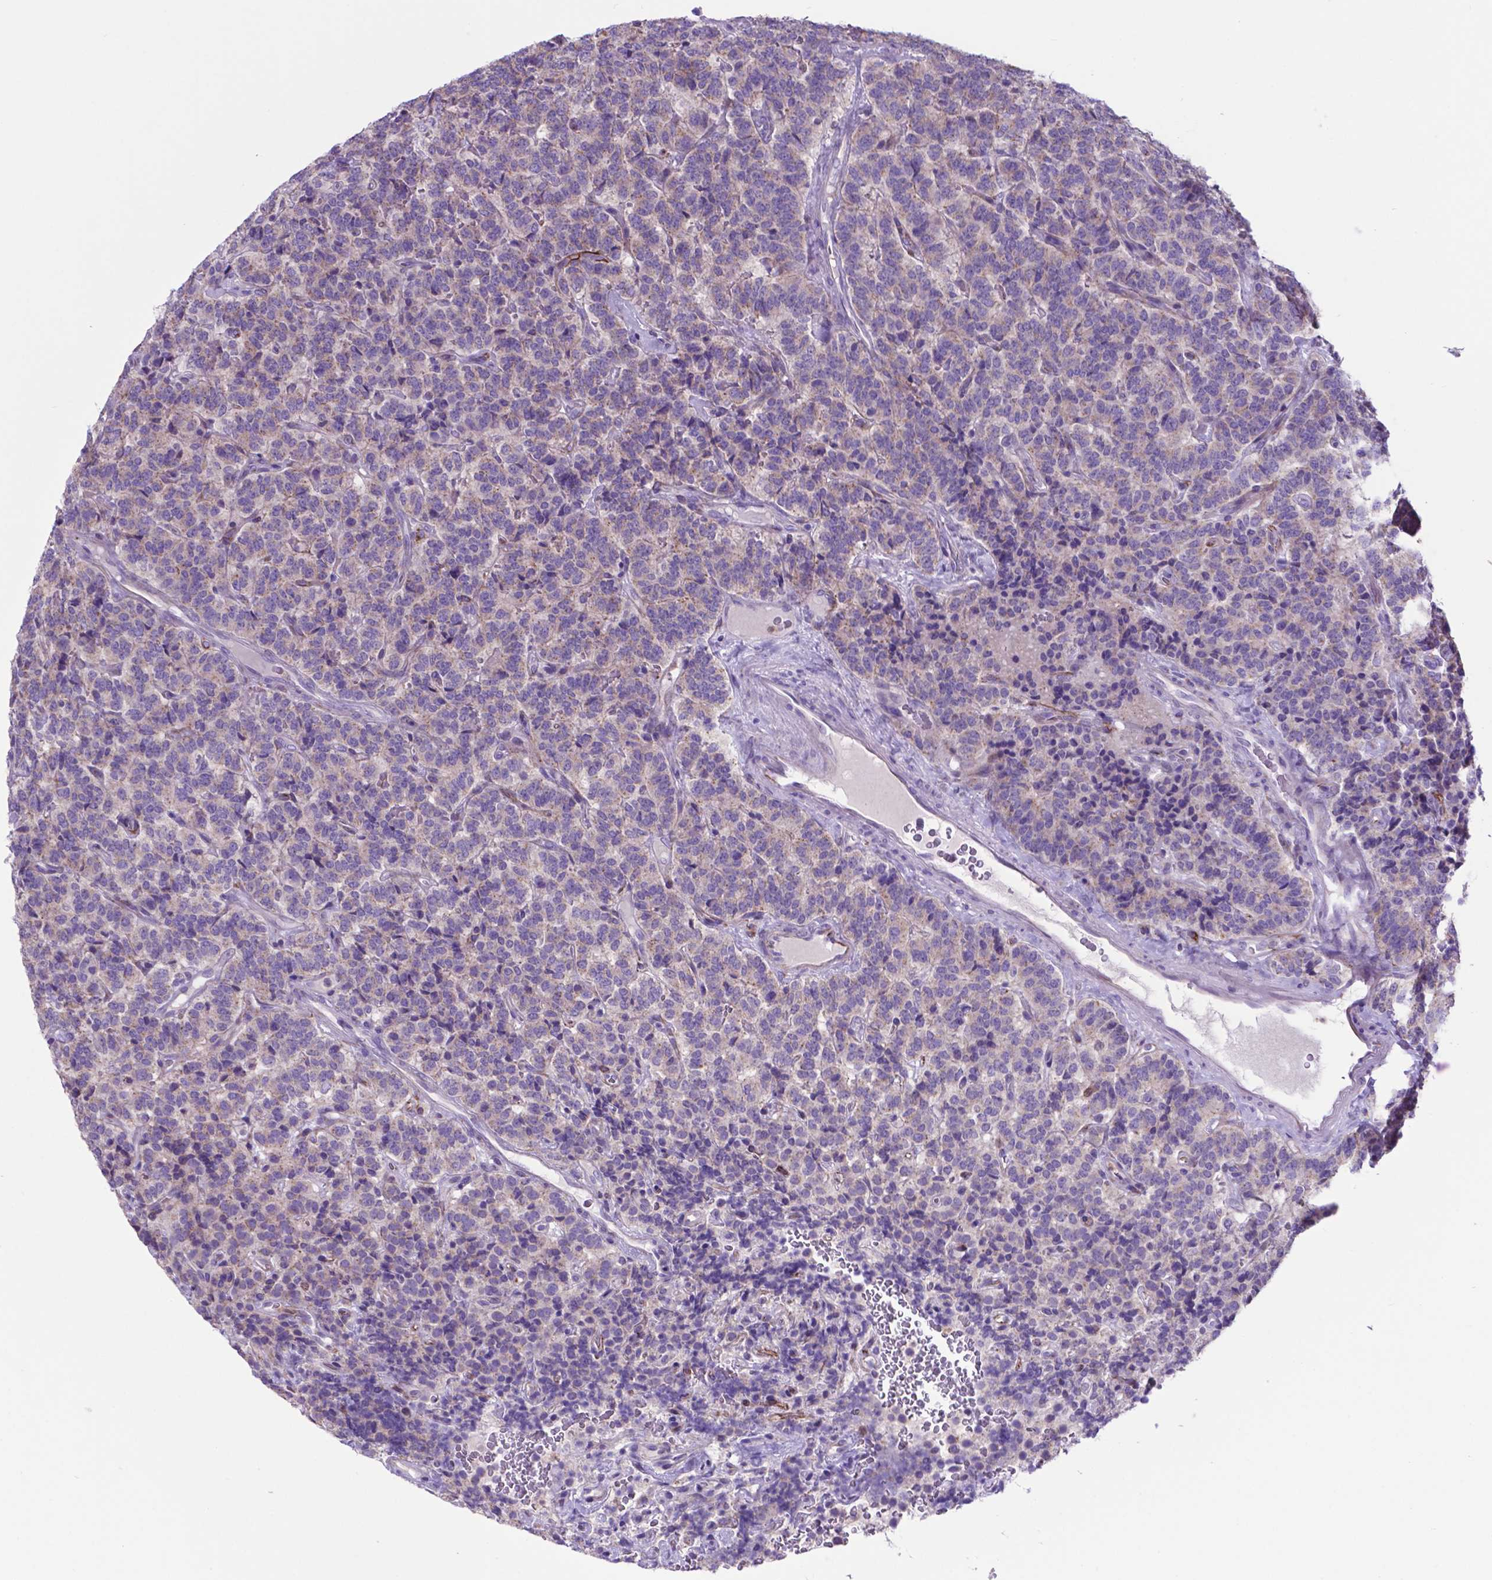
{"staining": {"intensity": "negative", "quantity": "none", "location": "none"}, "tissue": "carcinoid", "cell_type": "Tumor cells", "image_type": "cancer", "snomed": [{"axis": "morphology", "description": "Carcinoid, malignant, NOS"}, {"axis": "topography", "description": "Pancreas"}], "caption": "Immunohistochemistry image of neoplastic tissue: human carcinoid stained with DAB reveals no significant protein positivity in tumor cells. Nuclei are stained in blue.", "gene": "LZTR1", "patient": {"sex": "male", "age": 36}}